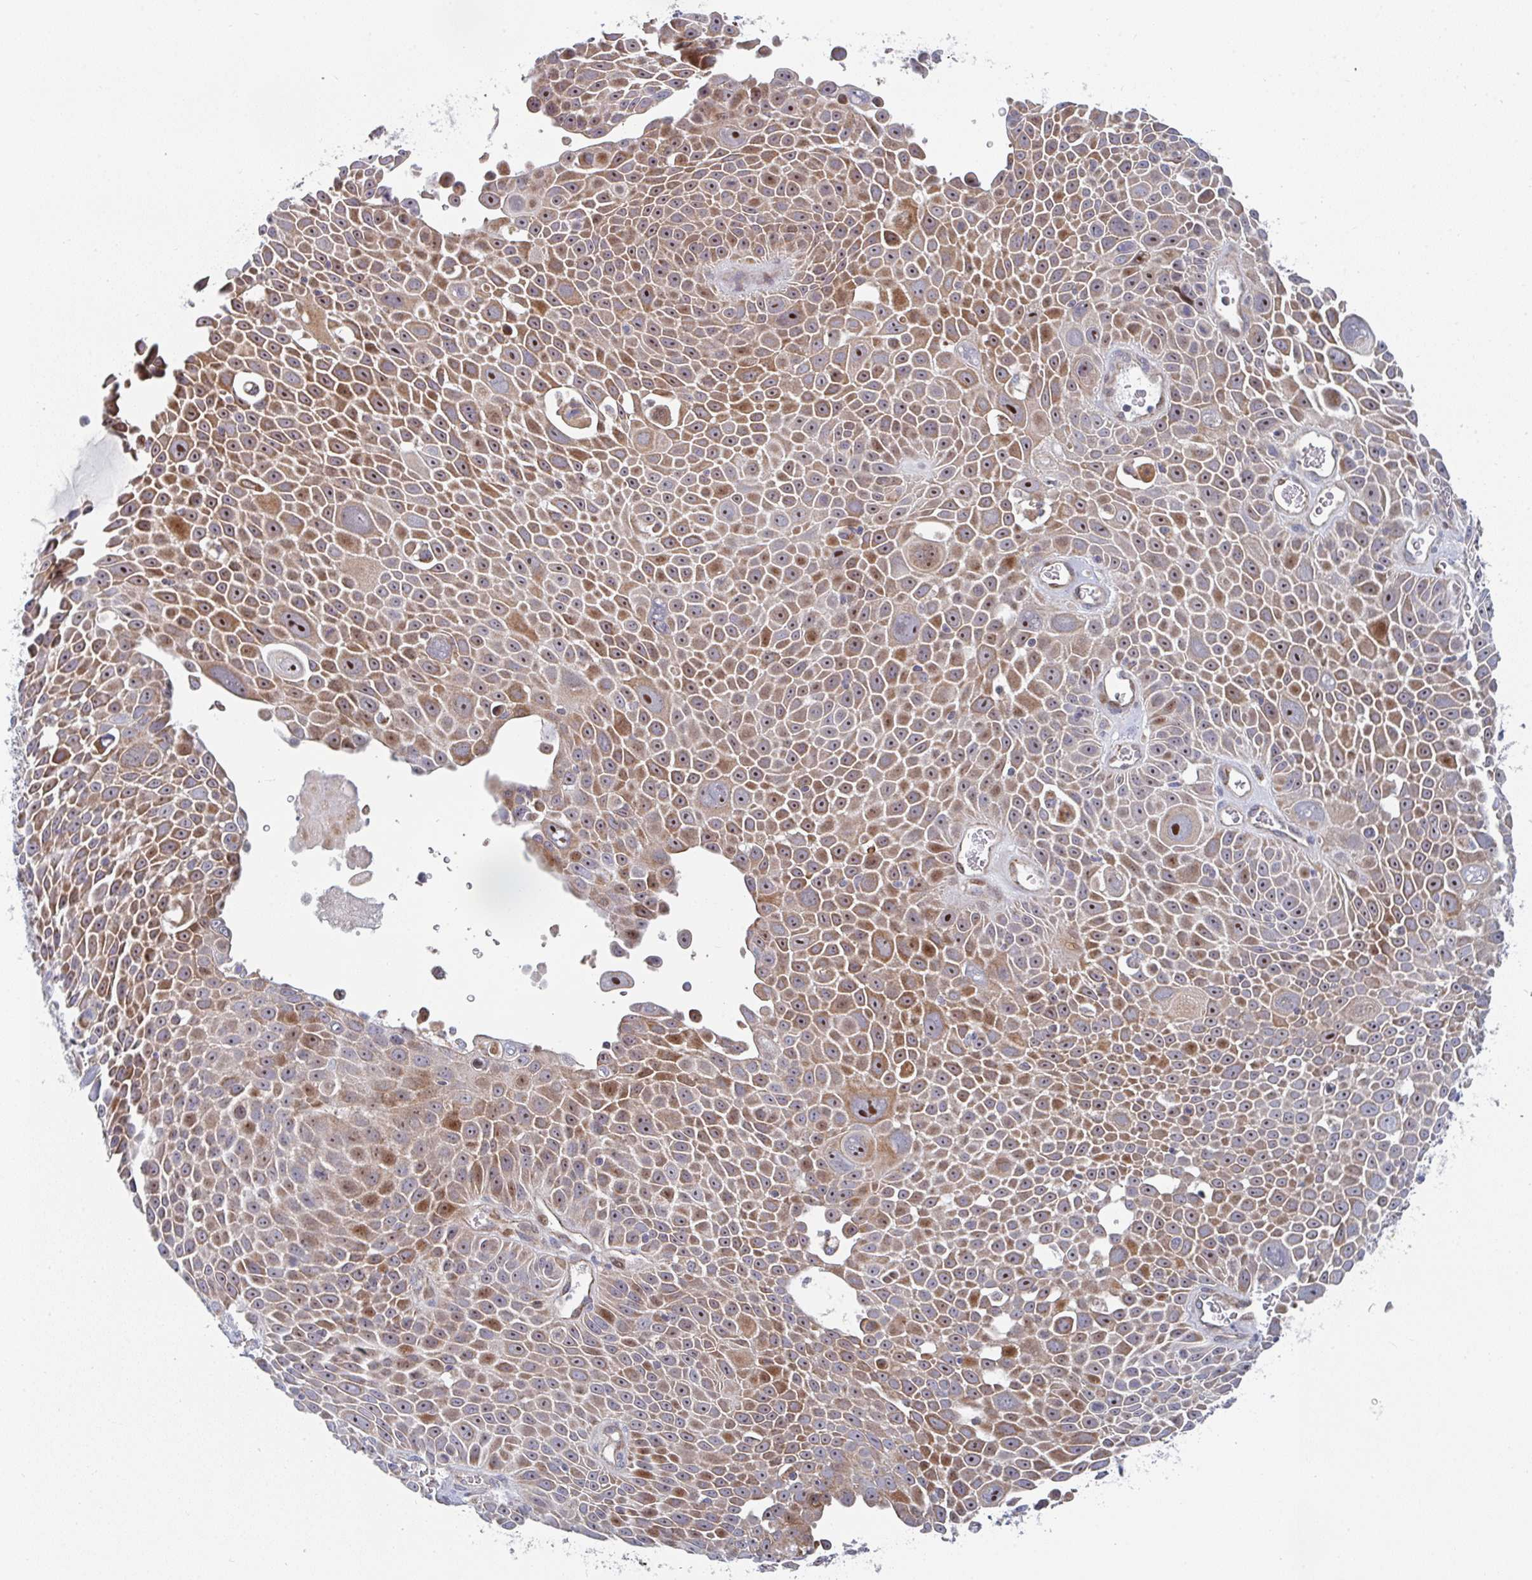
{"staining": {"intensity": "moderate", "quantity": "25%-75%", "location": "cytoplasmic/membranous,nuclear"}, "tissue": "lung cancer", "cell_type": "Tumor cells", "image_type": "cancer", "snomed": [{"axis": "morphology", "description": "Squamous cell carcinoma, NOS"}, {"axis": "morphology", "description": "Squamous cell carcinoma, metastatic, NOS"}, {"axis": "topography", "description": "Lymph node"}, {"axis": "topography", "description": "Lung"}], "caption": "DAB immunohistochemical staining of lung cancer displays moderate cytoplasmic/membranous and nuclear protein expression in about 25%-75% of tumor cells.", "gene": "ZNF644", "patient": {"sex": "female", "age": 62}}